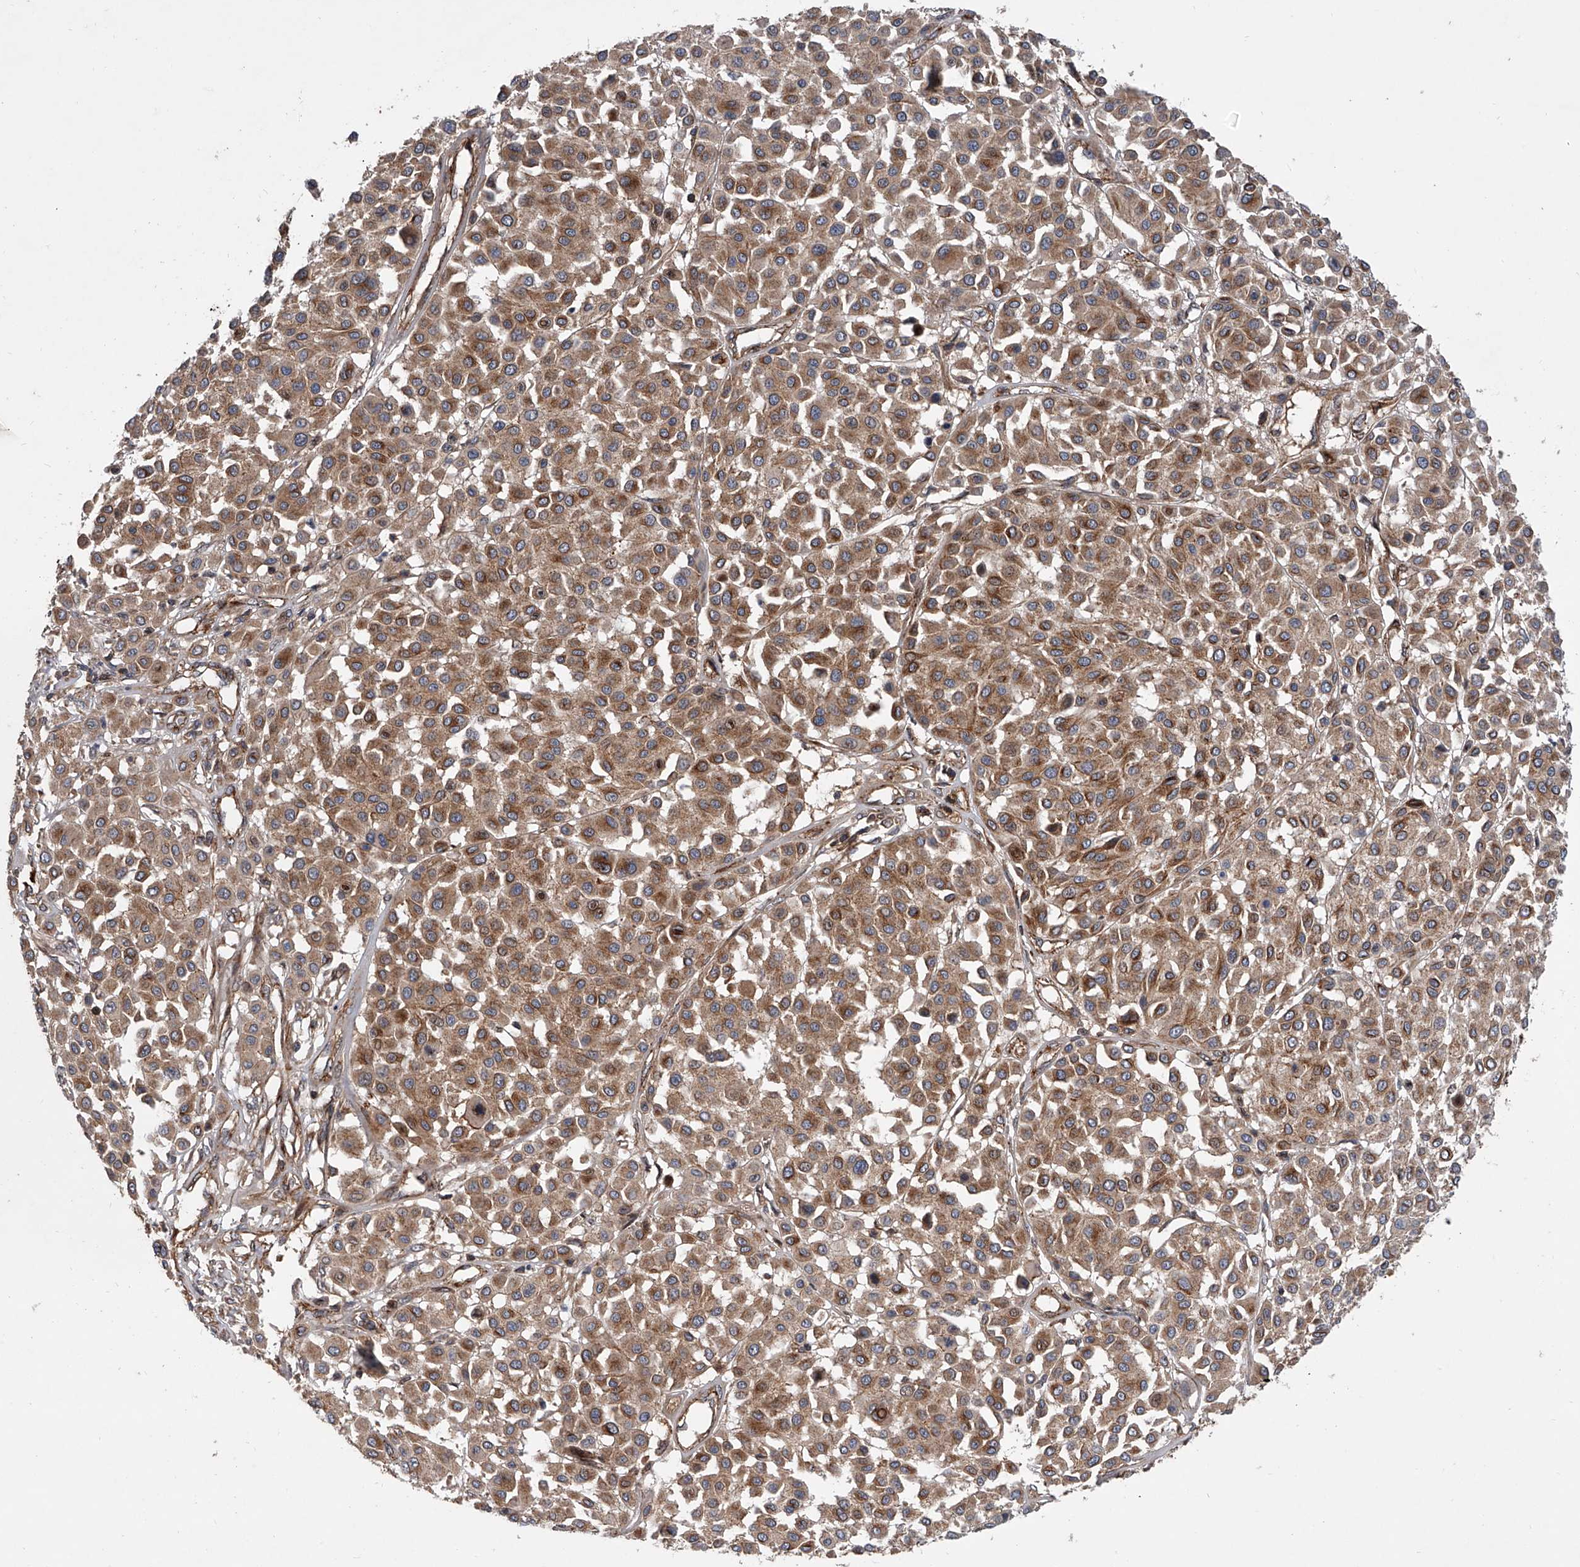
{"staining": {"intensity": "moderate", "quantity": ">75%", "location": "cytoplasmic/membranous"}, "tissue": "melanoma", "cell_type": "Tumor cells", "image_type": "cancer", "snomed": [{"axis": "morphology", "description": "Malignant melanoma, Metastatic site"}, {"axis": "topography", "description": "Soft tissue"}], "caption": "Protein analysis of melanoma tissue demonstrates moderate cytoplasmic/membranous positivity in about >75% of tumor cells. (Brightfield microscopy of DAB IHC at high magnification).", "gene": "USP47", "patient": {"sex": "male", "age": 41}}